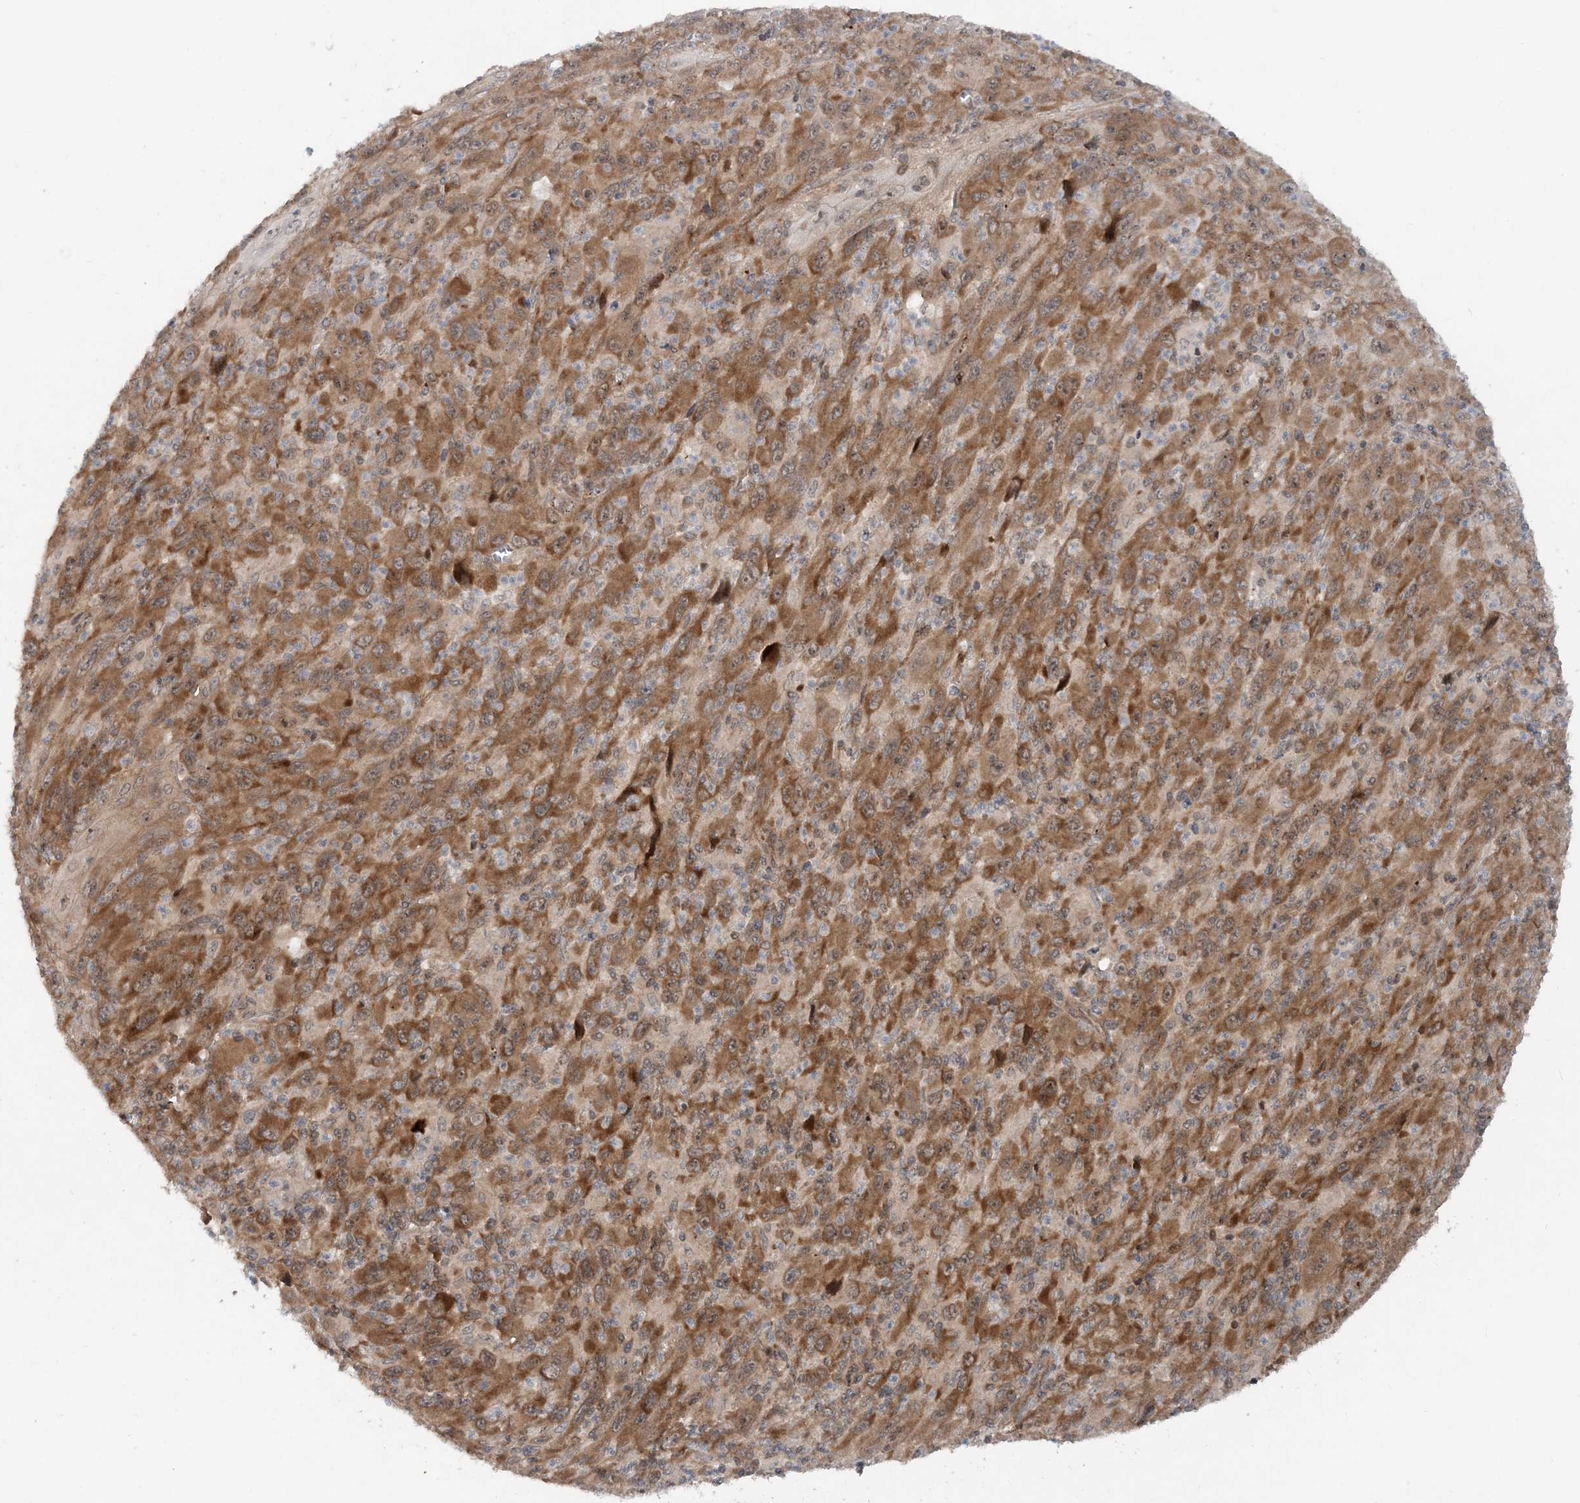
{"staining": {"intensity": "moderate", "quantity": ">75%", "location": "cytoplasmic/membranous"}, "tissue": "melanoma", "cell_type": "Tumor cells", "image_type": "cancer", "snomed": [{"axis": "morphology", "description": "Malignant melanoma, Metastatic site"}, {"axis": "topography", "description": "Skin"}], "caption": "The histopathology image shows staining of malignant melanoma (metastatic site), revealing moderate cytoplasmic/membranous protein expression (brown color) within tumor cells.", "gene": "GEMIN5", "patient": {"sex": "female", "age": 56}}